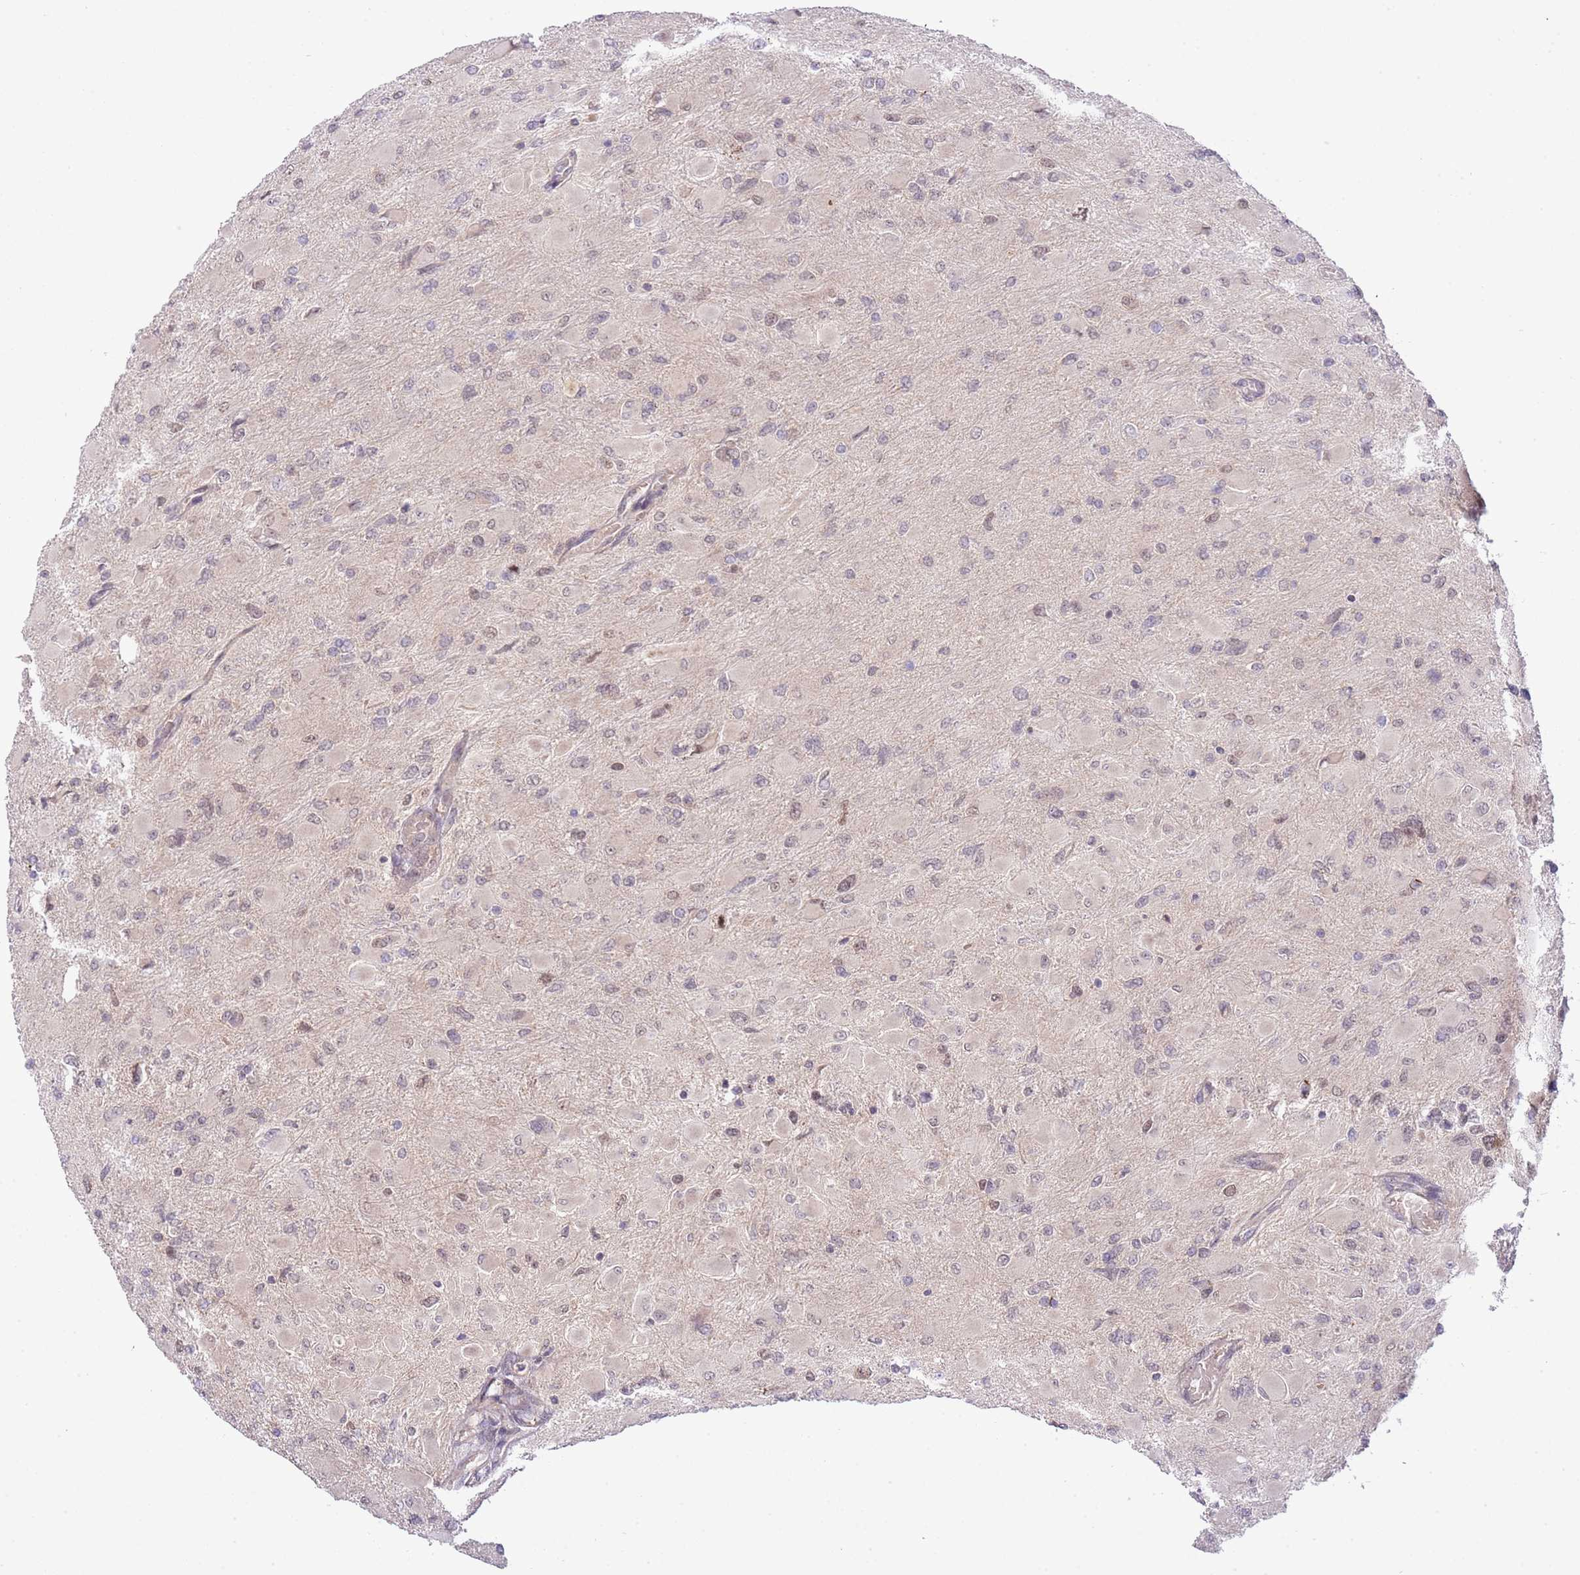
{"staining": {"intensity": "negative", "quantity": "none", "location": "none"}, "tissue": "glioma", "cell_type": "Tumor cells", "image_type": "cancer", "snomed": [{"axis": "morphology", "description": "Glioma, malignant, High grade"}, {"axis": "topography", "description": "Cerebral cortex"}], "caption": "DAB immunohistochemical staining of human glioma reveals no significant staining in tumor cells.", "gene": "CHD1", "patient": {"sex": "female", "age": 36}}